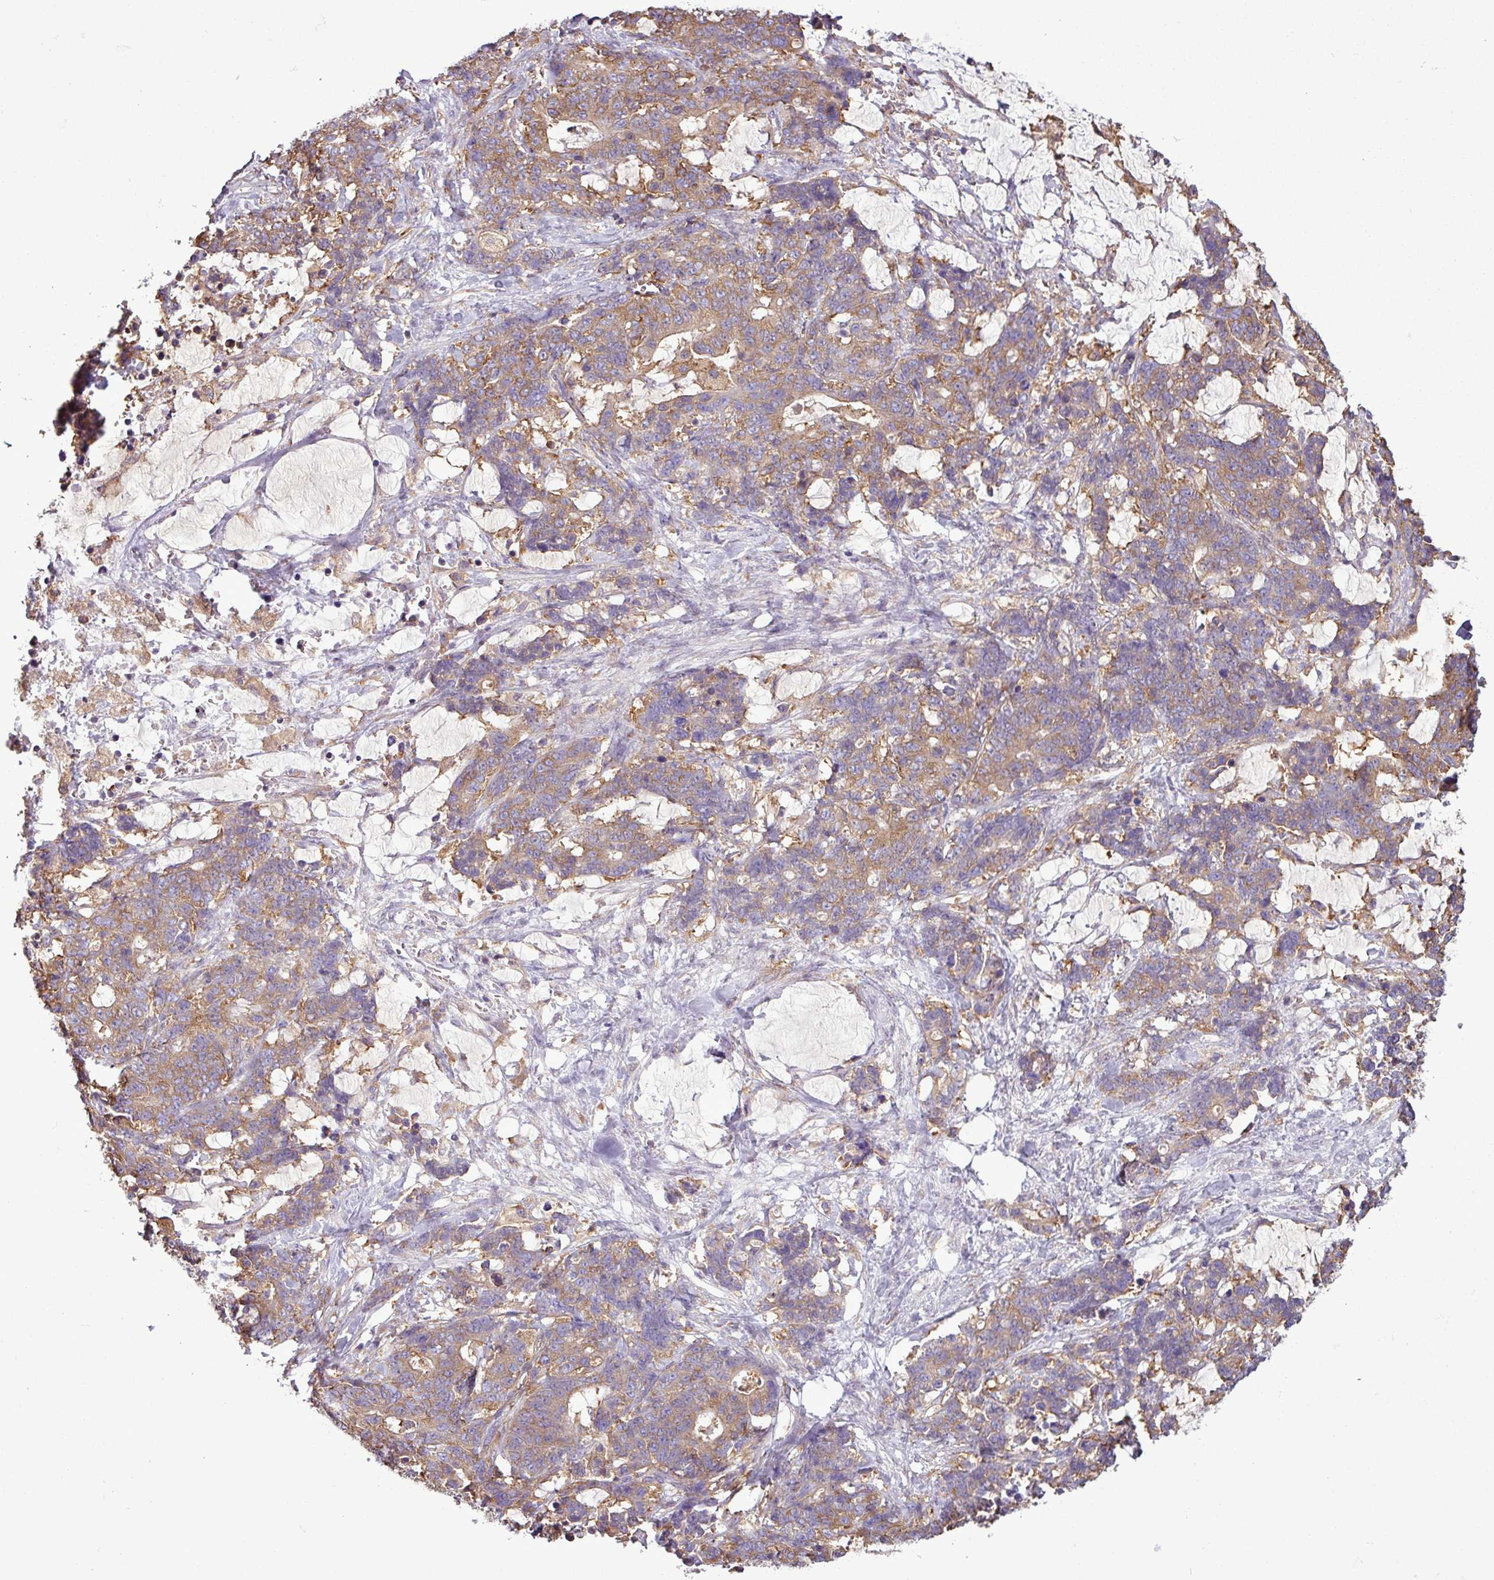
{"staining": {"intensity": "moderate", "quantity": "25%-75%", "location": "cytoplasmic/membranous"}, "tissue": "stomach cancer", "cell_type": "Tumor cells", "image_type": "cancer", "snomed": [{"axis": "morphology", "description": "Normal tissue, NOS"}, {"axis": "morphology", "description": "Adenocarcinoma, NOS"}, {"axis": "topography", "description": "Stomach"}], "caption": "Protein expression analysis of adenocarcinoma (stomach) exhibits moderate cytoplasmic/membranous staining in approximately 25%-75% of tumor cells. (Stains: DAB in brown, nuclei in blue, Microscopy: brightfield microscopy at high magnification).", "gene": "PACSIN2", "patient": {"sex": "female", "age": 64}}